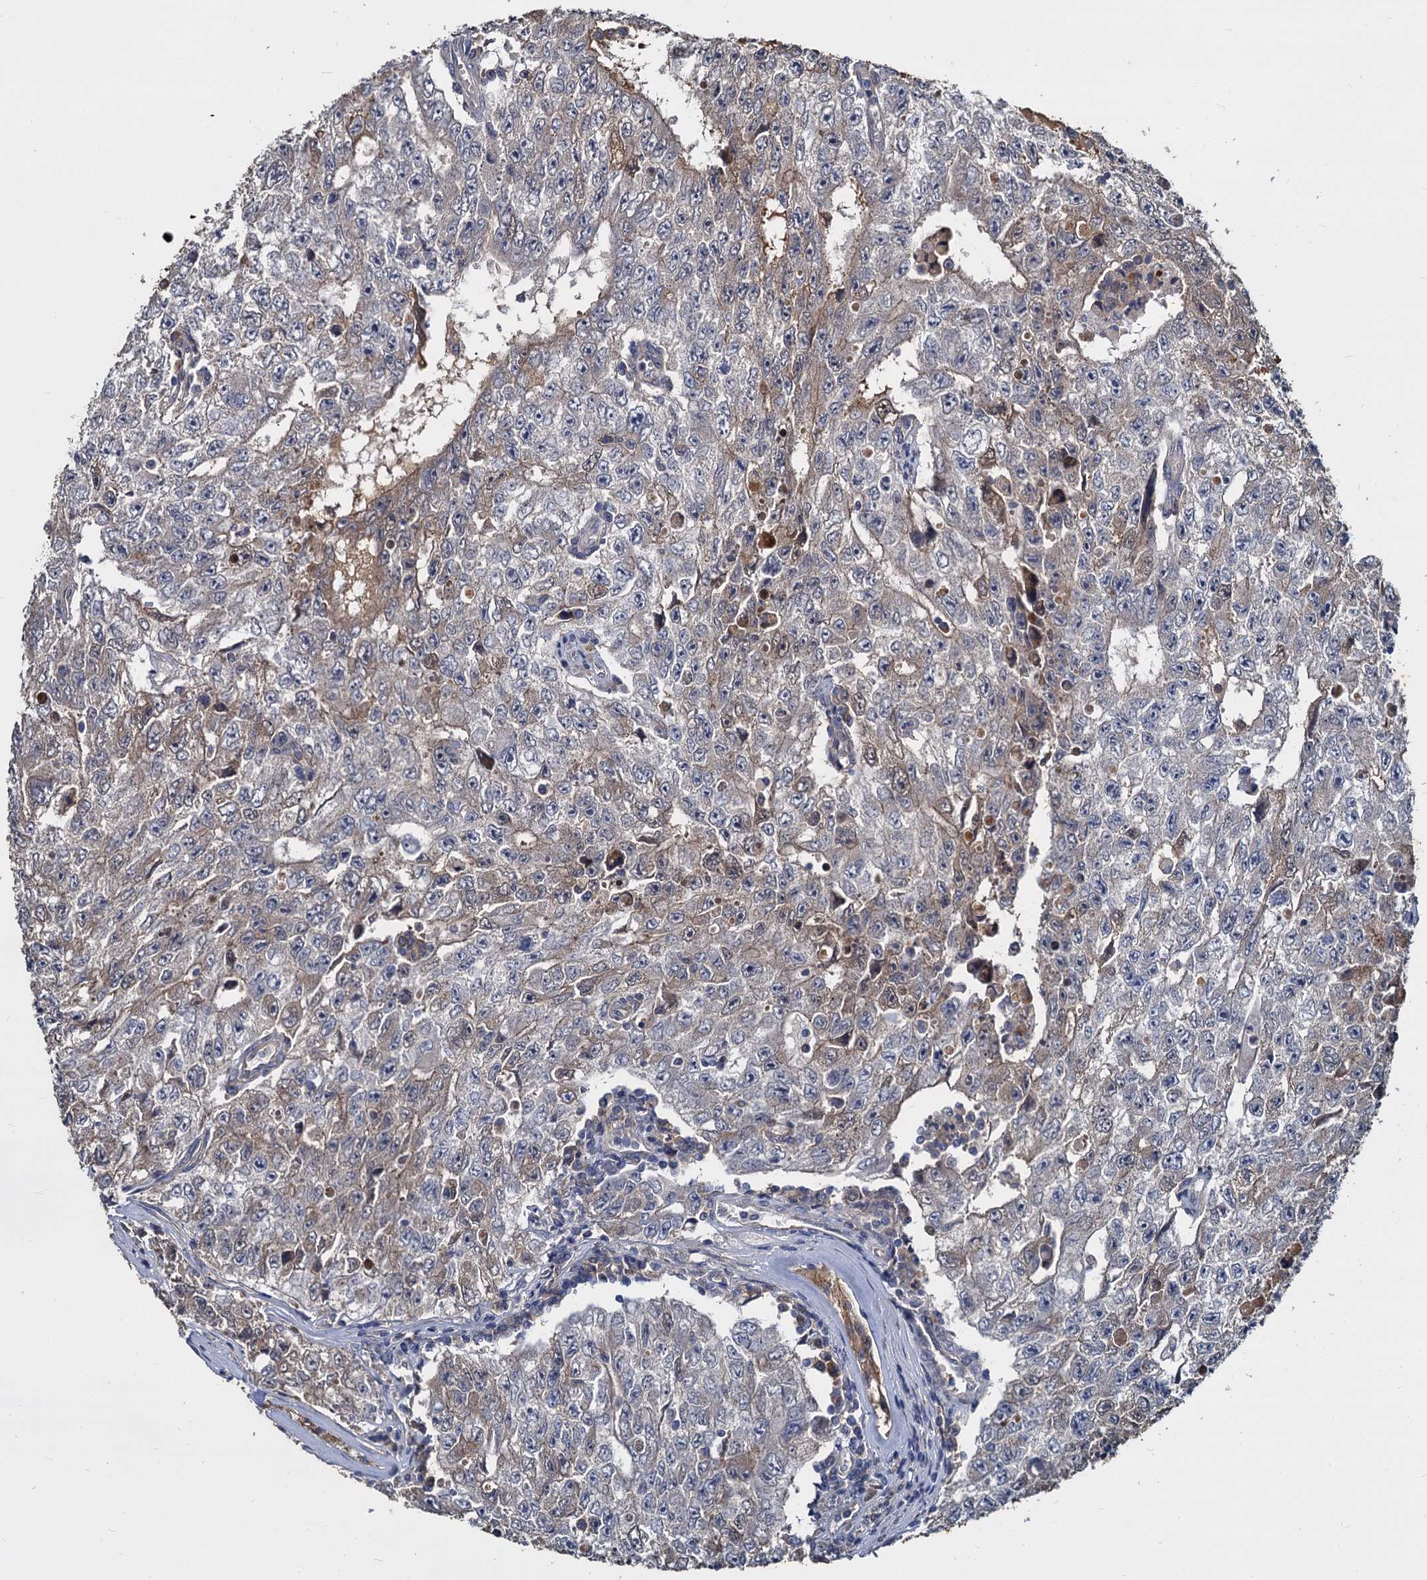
{"staining": {"intensity": "weak", "quantity": "<25%", "location": "cytoplasmic/membranous"}, "tissue": "testis cancer", "cell_type": "Tumor cells", "image_type": "cancer", "snomed": [{"axis": "morphology", "description": "Carcinoma, Embryonal, NOS"}, {"axis": "topography", "description": "Testis"}], "caption": "High magnification brightfield microscopy of testis cancer (embryonal carcinoma) stained with DAB (3,3'-diaminobenzidine) (brown) and counterstained with hematoxylin (blue): tumor cells show no significant positivity.", "gene": "CCDC184", "patient": {"sex": "male", "age": 17}}